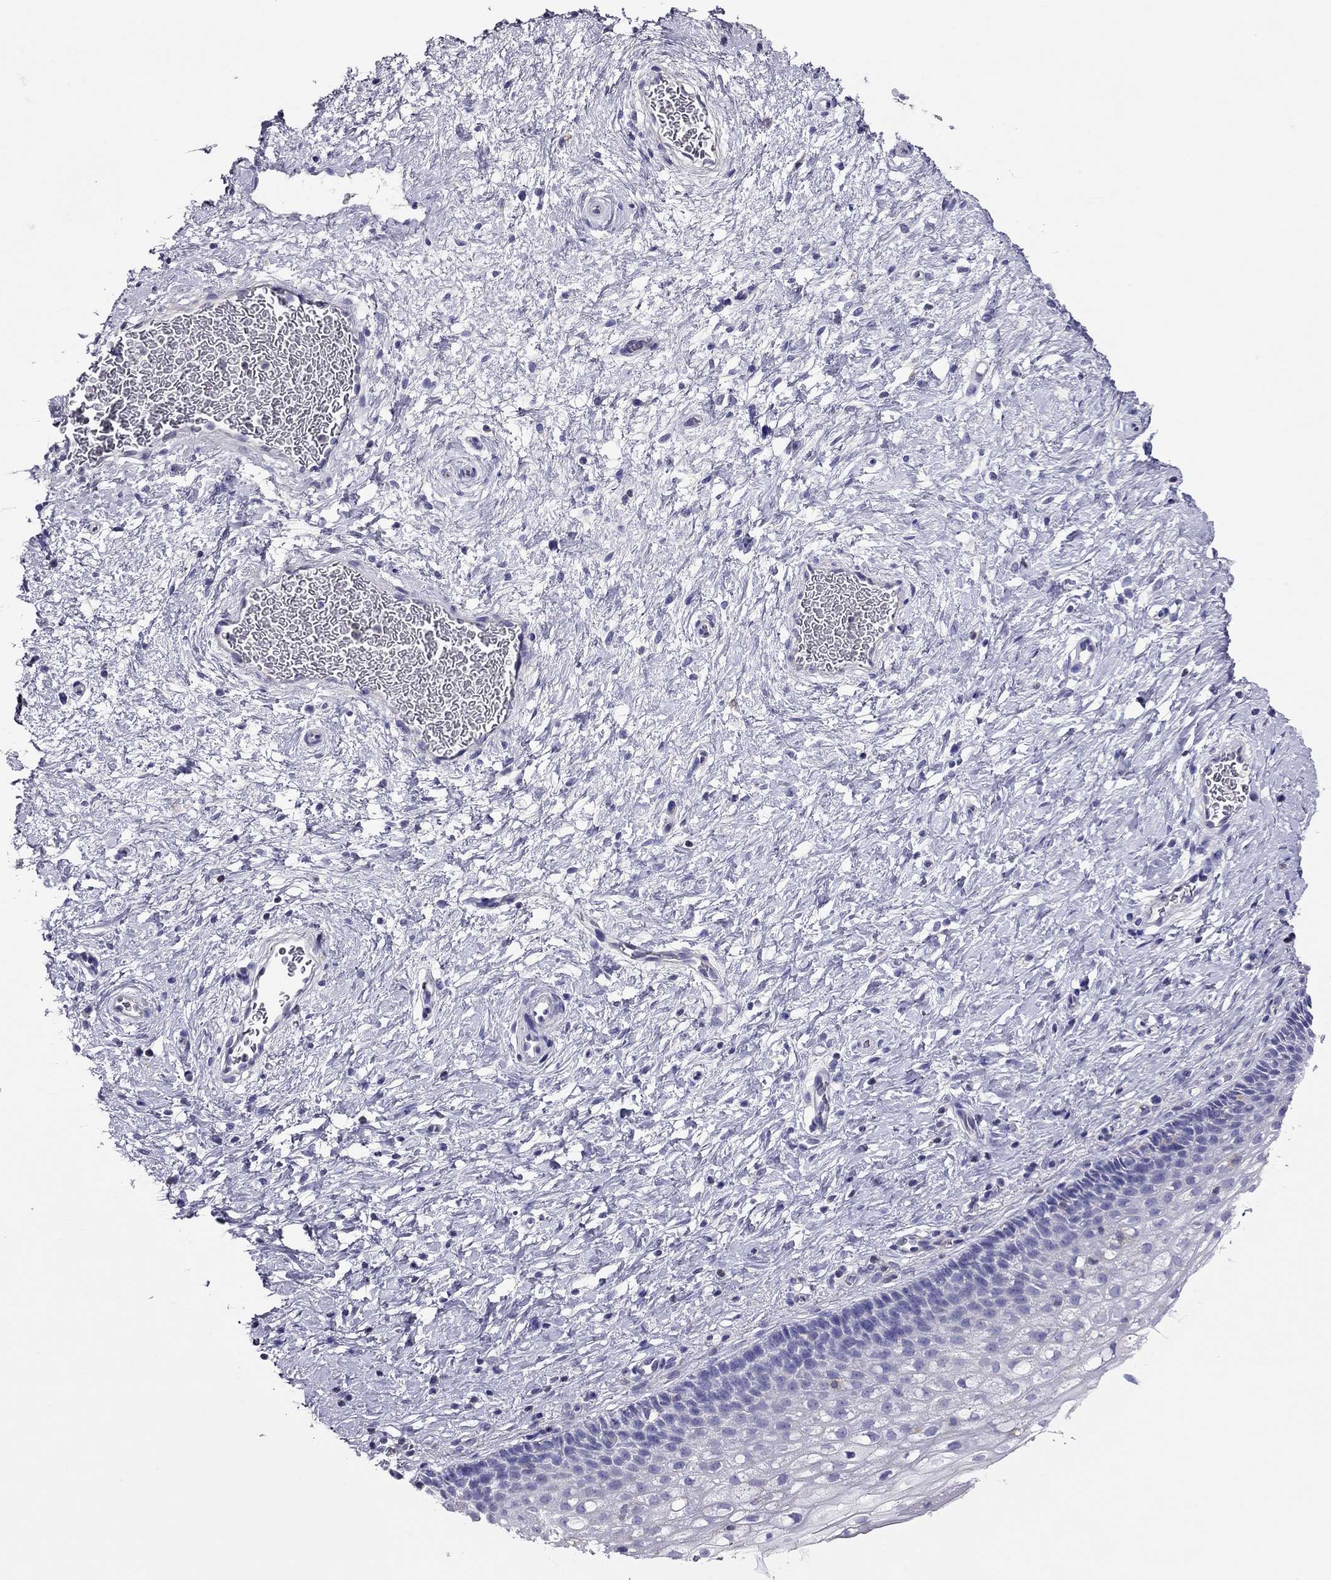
{"staining": {"intensity": "negative", "quantity": "none", "location": "none"}, "tissue": "cervix", "cell_type": "Glandular cells", "image_type": "normal", "snomed": [{"axis": "morphology", "description": "Normal tissue, NOS"}, {"axis": "topography", "description": "Cervix"}], "caption": "Cervix was stained to show a protein in brown. There is no significant staining in glandular cells. Brightfield microscopy of IHC stained with DAB (brown) and hematoxylin (blue), captured at high magnification.", "gene": "TEX22", "patient": {"sex": "female", "age": 34}}